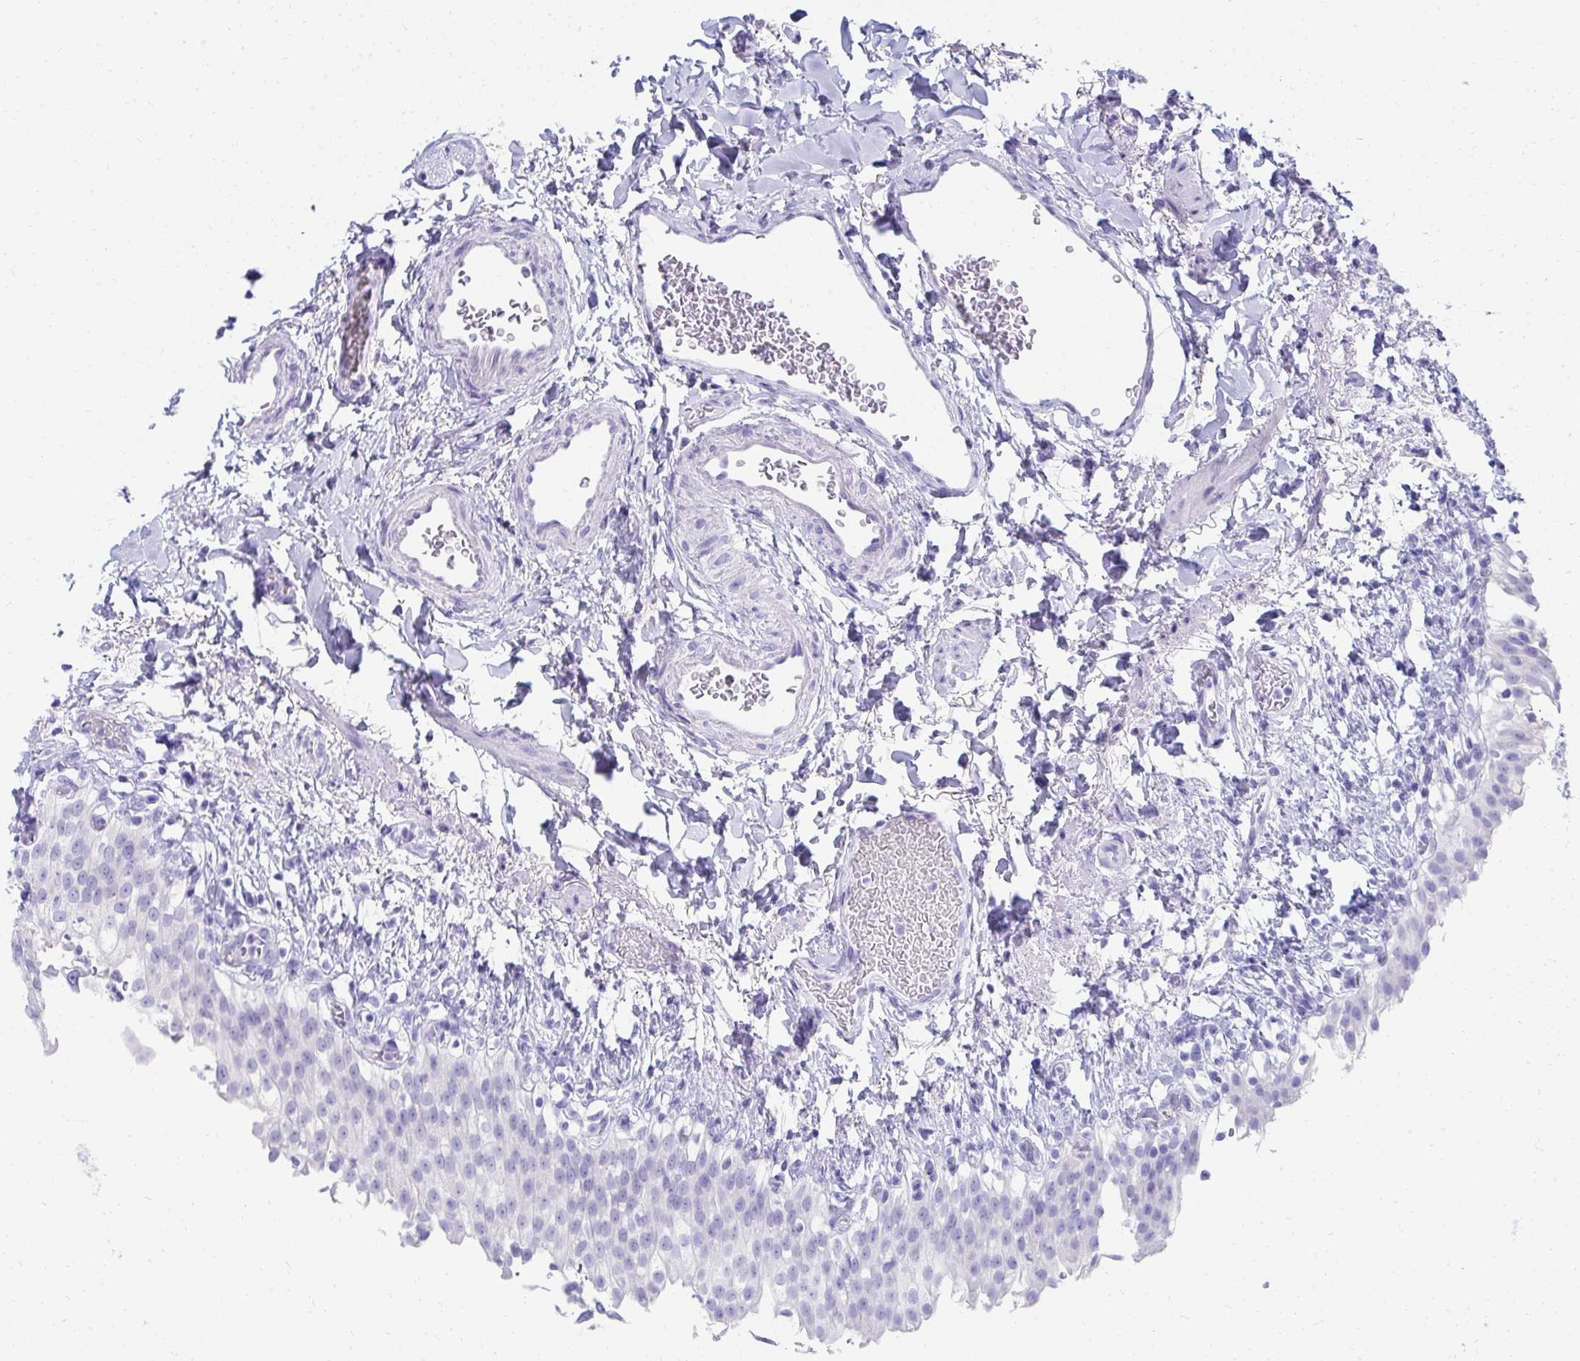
{"staining": {"intensity": "negative", "quantity": "none", "location": "none"}, "tissue": "urinary bladder", "cell_type": "Urothelial cells", "image_type": "normal", "snomed": [{"axis": "morphology", "description": "Normal tissue, NOS"}, {"axis": "topography", "description": "Urinary bladder"}, {"axis": "topography", "description": "Peripheral nerve tissue"}], "caption": "Image shows no protein staining in urothelial cells of benign urinary bladder.", "gene": "SEC14L3", "patient": {"sex": "female", "age": 60}}